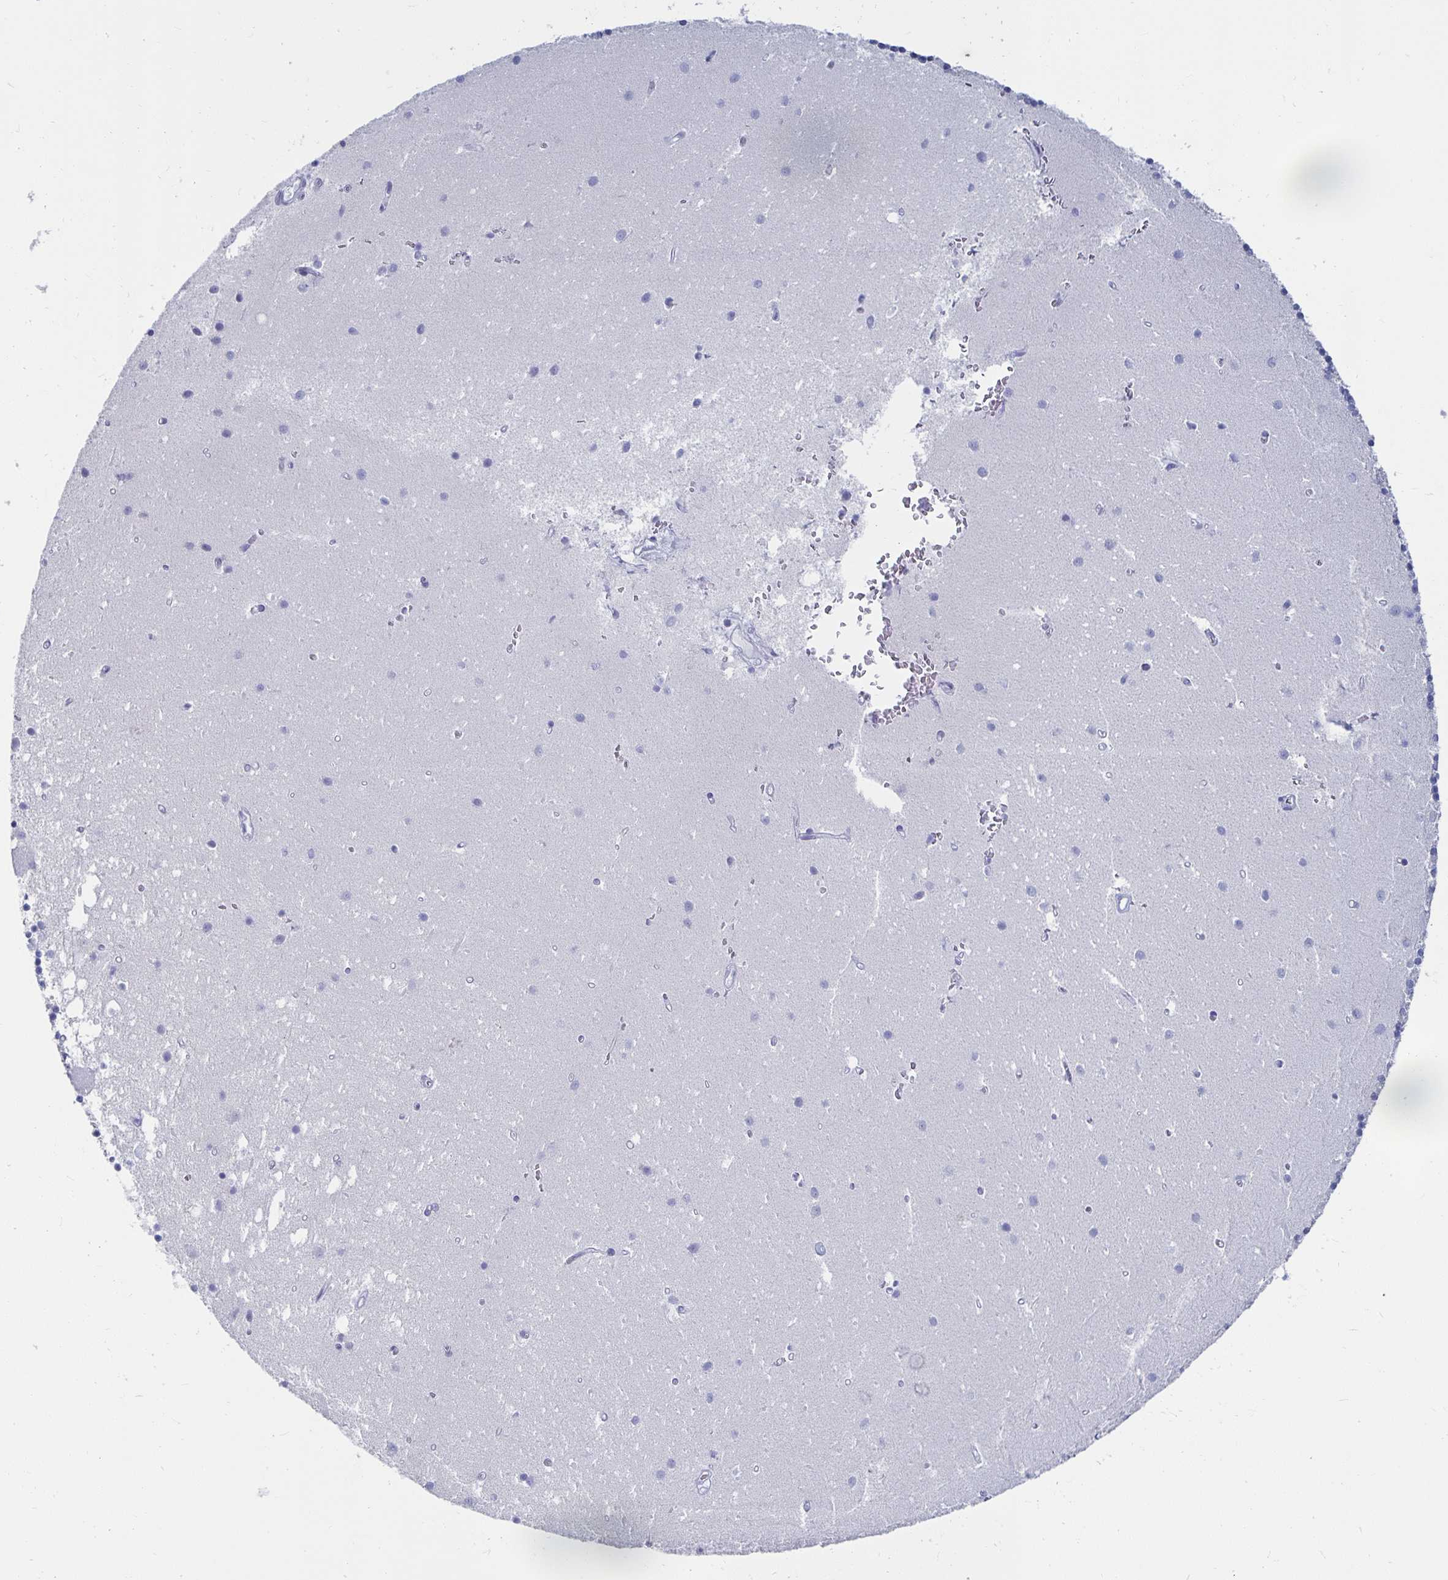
{"staining": {"intensity": "negative", "quantity": "none", "location": "none"}, "tissue": "cerebellum", "cell_type": "Cells in granular layer", "image_type": "normal", "snomed": [{"axis": "morphology", "description": "Normal tissue, NOS"}, {"axis": "topography", "description": "Cerebellum"}], "caption": "Immunohistochemical staining of unremarkable human cerebellum displays no significant positivity in cells in granular layer.", "gene": "CA9", "patient": {"sex": "male", "age": 54}}